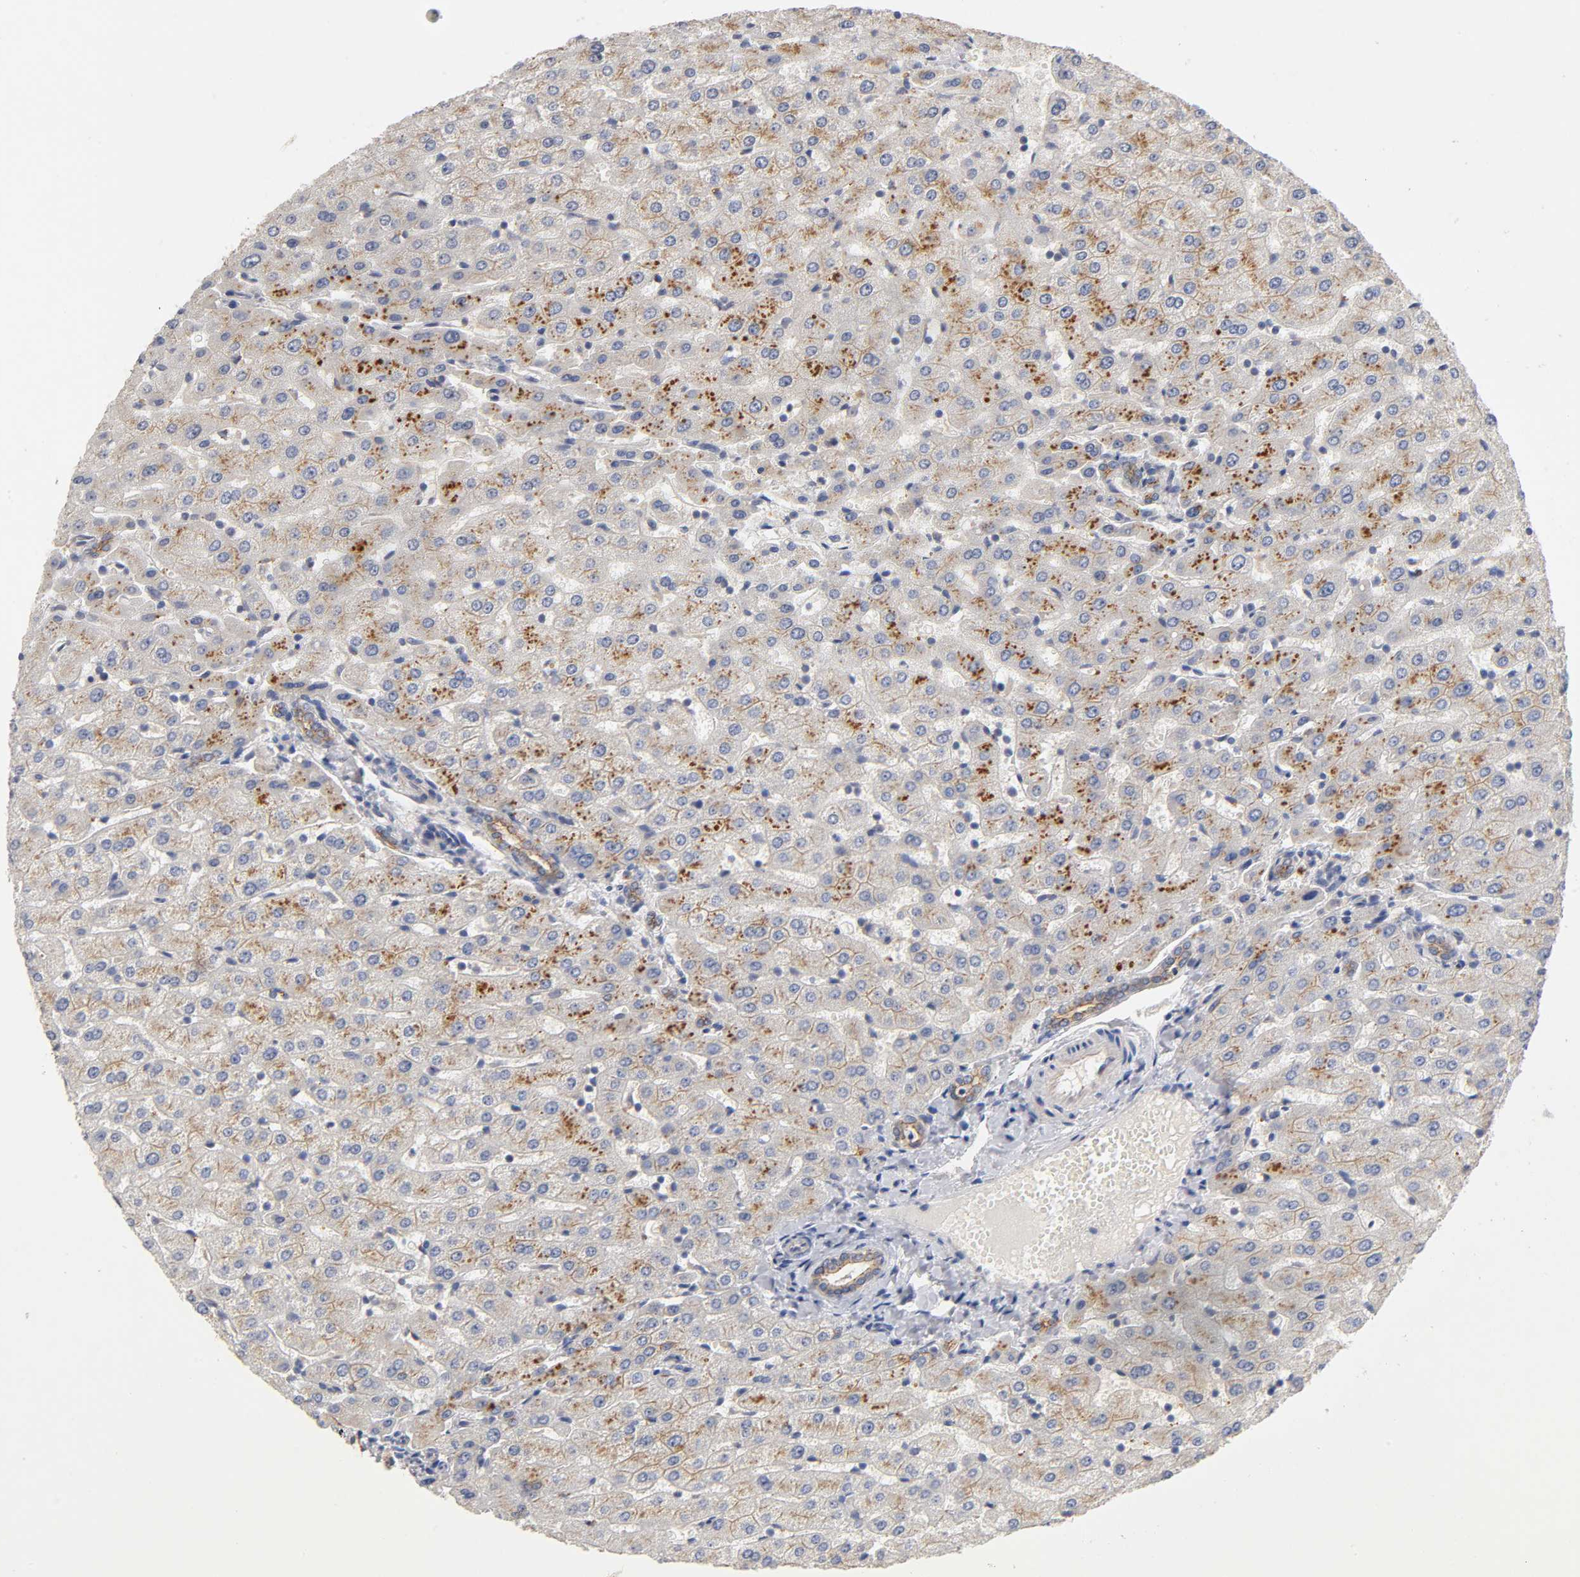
{"staining": {"intensity": "moderate", "quantity": ">75%", "location": "cytoplasmic/membranous"}, "tissue": "liver", "cell_type": "Cholangiocytes", "image_type": "normal", "snomed": [{"axis": "morphology", "description": "Normal tissue, NOS"}, {"axis": "morphology", "description": "Fibrosis, NOS"}, {"axis": "topography", "description": "Liver"}], "caption": "Immunohistochemical staining of unremarkable human liver exhibits medium levels of moderate cytoplasmic/membranous expression in approximately >75% of cholangiocytes.", "gene": "PDZD11", "patient": {"sex": "female", "age": 29}}